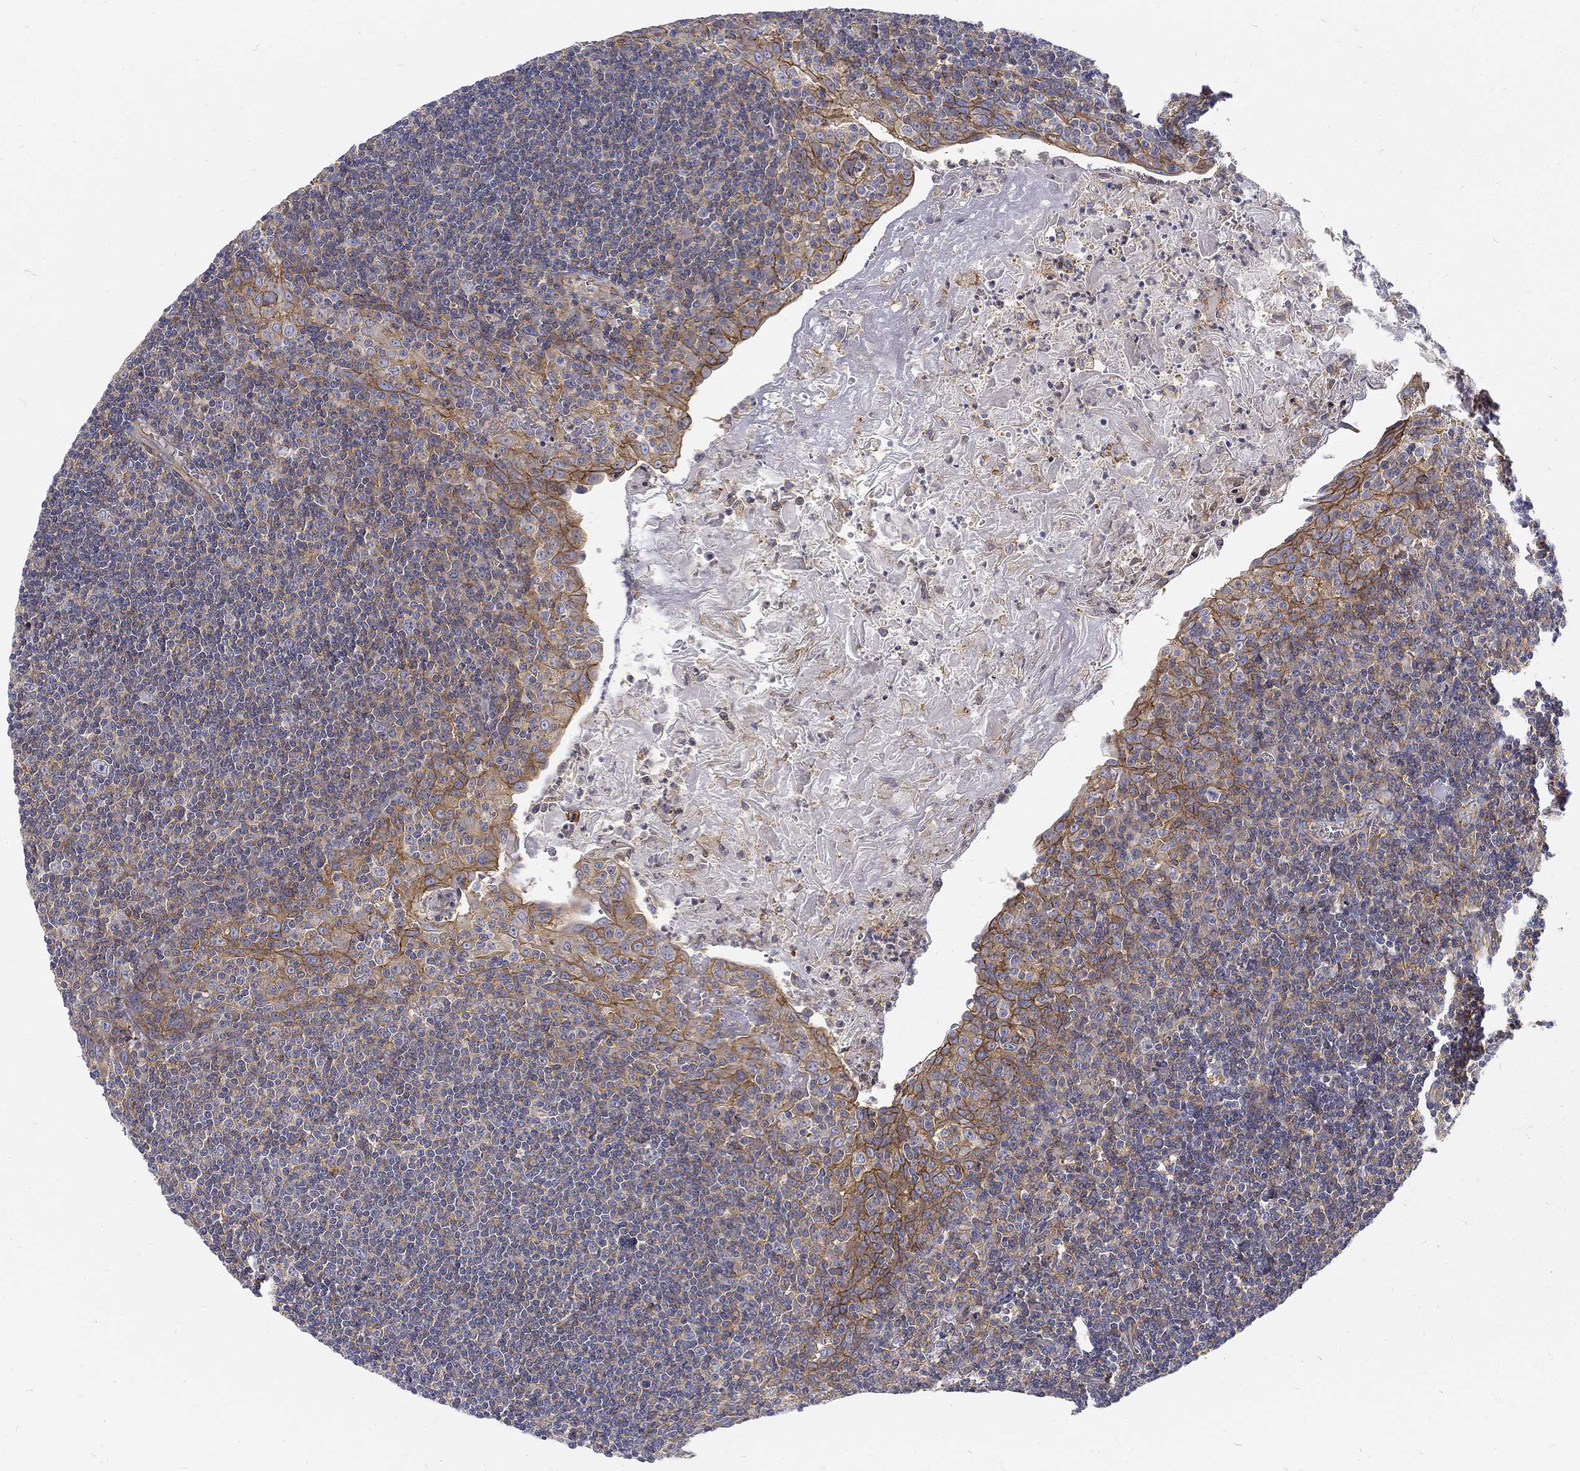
{"staining": {"intensity": "weak", "quantity": "<25%", "location": "cytoplasmic/membranous"}, "tissue": "tonsil", "cell_type": "Germinal center cells", "image_type": "normal", "snomed": [{"axis": "morphology", "description": "Normal tissue, NOS"}, {"axis": "morphology", "description": "Inflammation, NOS"}, {"axis": "topography", "description": "Tonsil"}], "caption": "Germinal center cells show no significant protein expression in normal tonsil.", "gene": "MTMR11", "patient": {"sex": "female", "age": 31}}